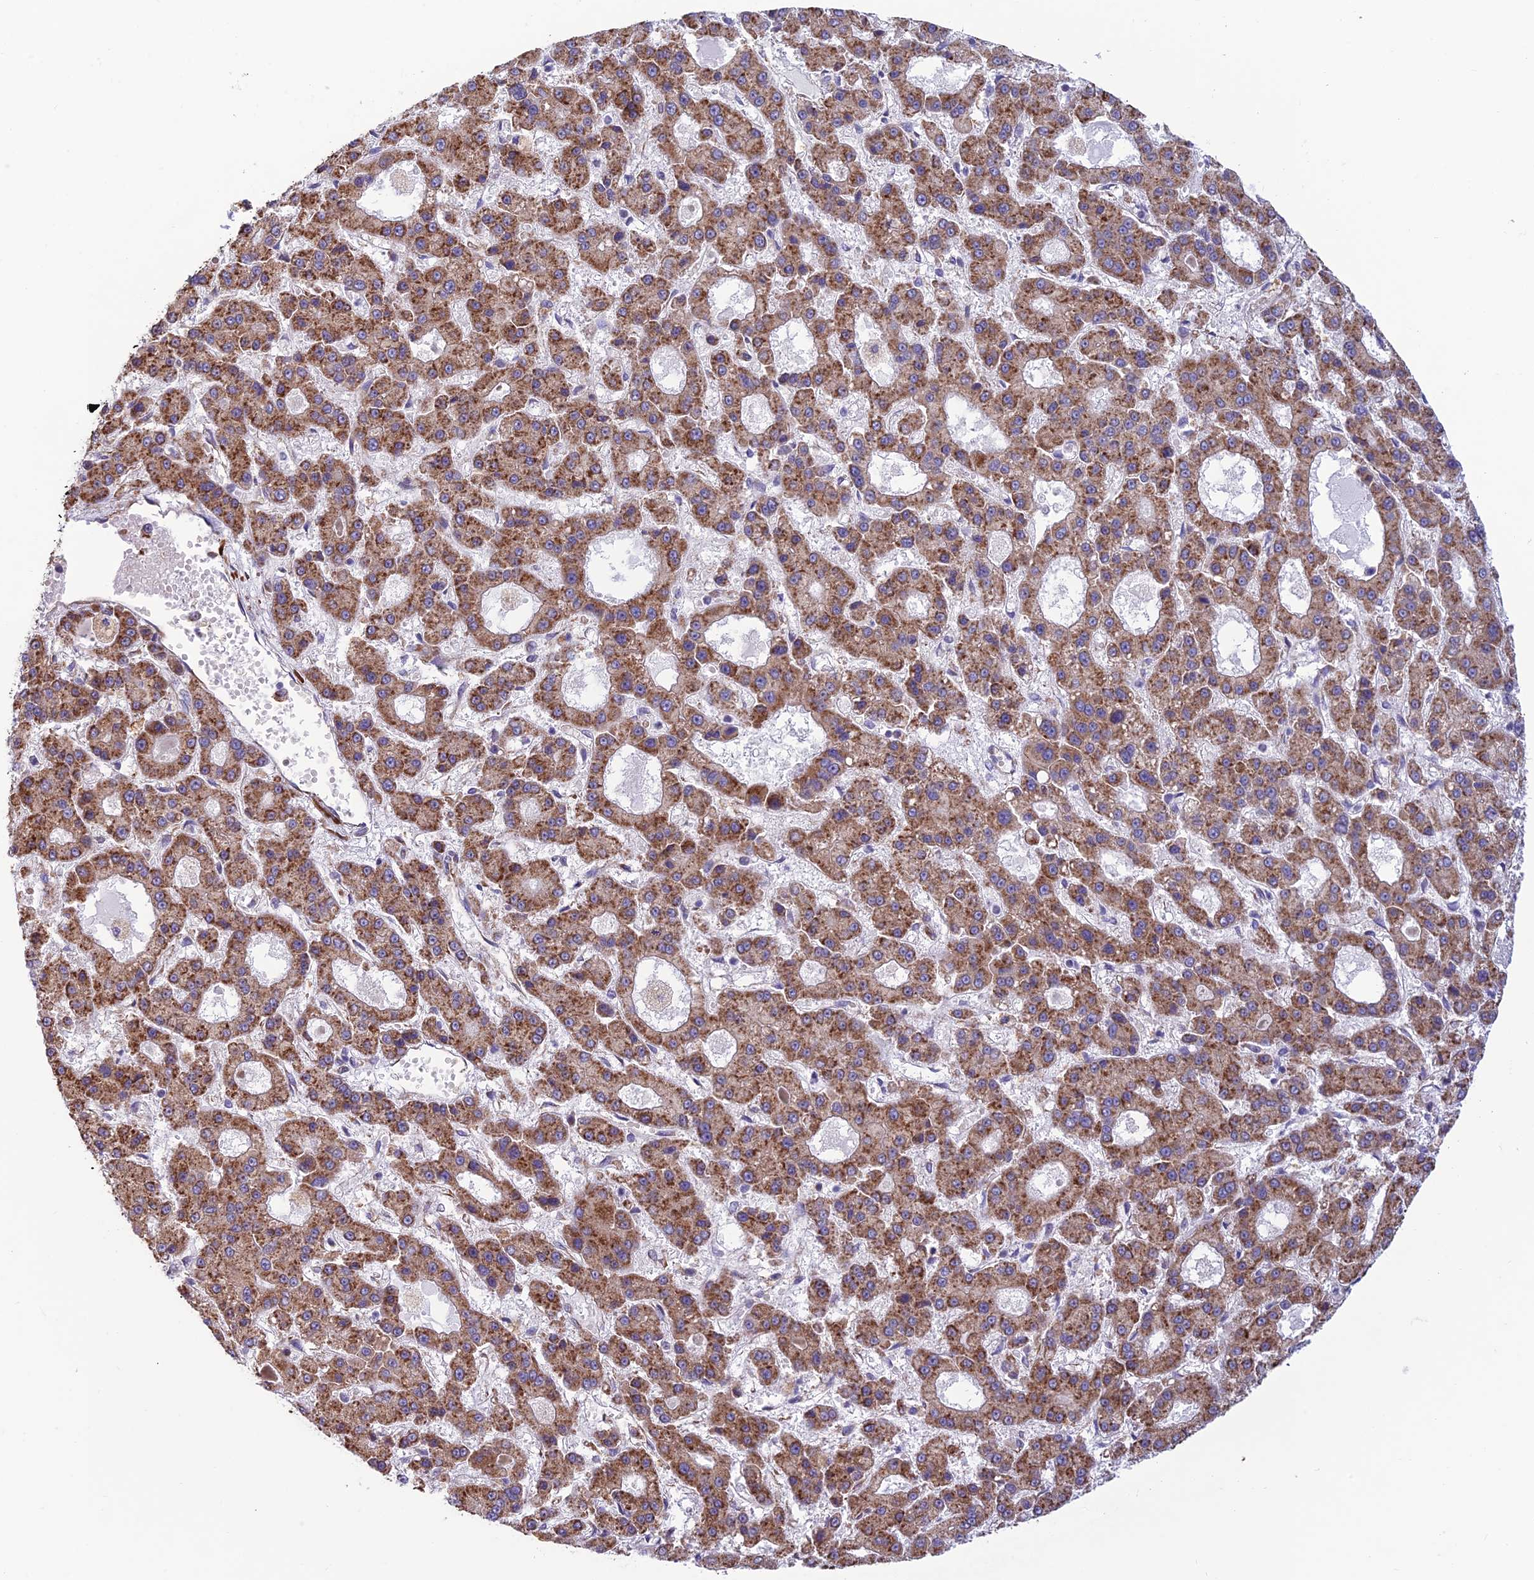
{"staining": {"intensity": "moderate", "quantity": ">75%", "location": "cytoplasmic/membranous"}, "tissue": "liver cancer", "cell_type": "Tumor cells", "image_type": "cancer", "snomed": [{"axis": "morphology", "description": "Carcinoma, Hepatocellular, NOS"}, {"axis": "topography", "description": "Liver"}], "caption": "IHC micrograph of neoplastic tissue: liver cancer (hepatocellular carcinoma) stained using IHC displays medium levels of moderate protein expression localized specifically in the cytoplasmic/membranous of tumor cells, appearing as a cytoplasmic/membranous brown color.", "gene": "RPL17-C18orf32", "patient": {"sex": "male", "age": 70}}